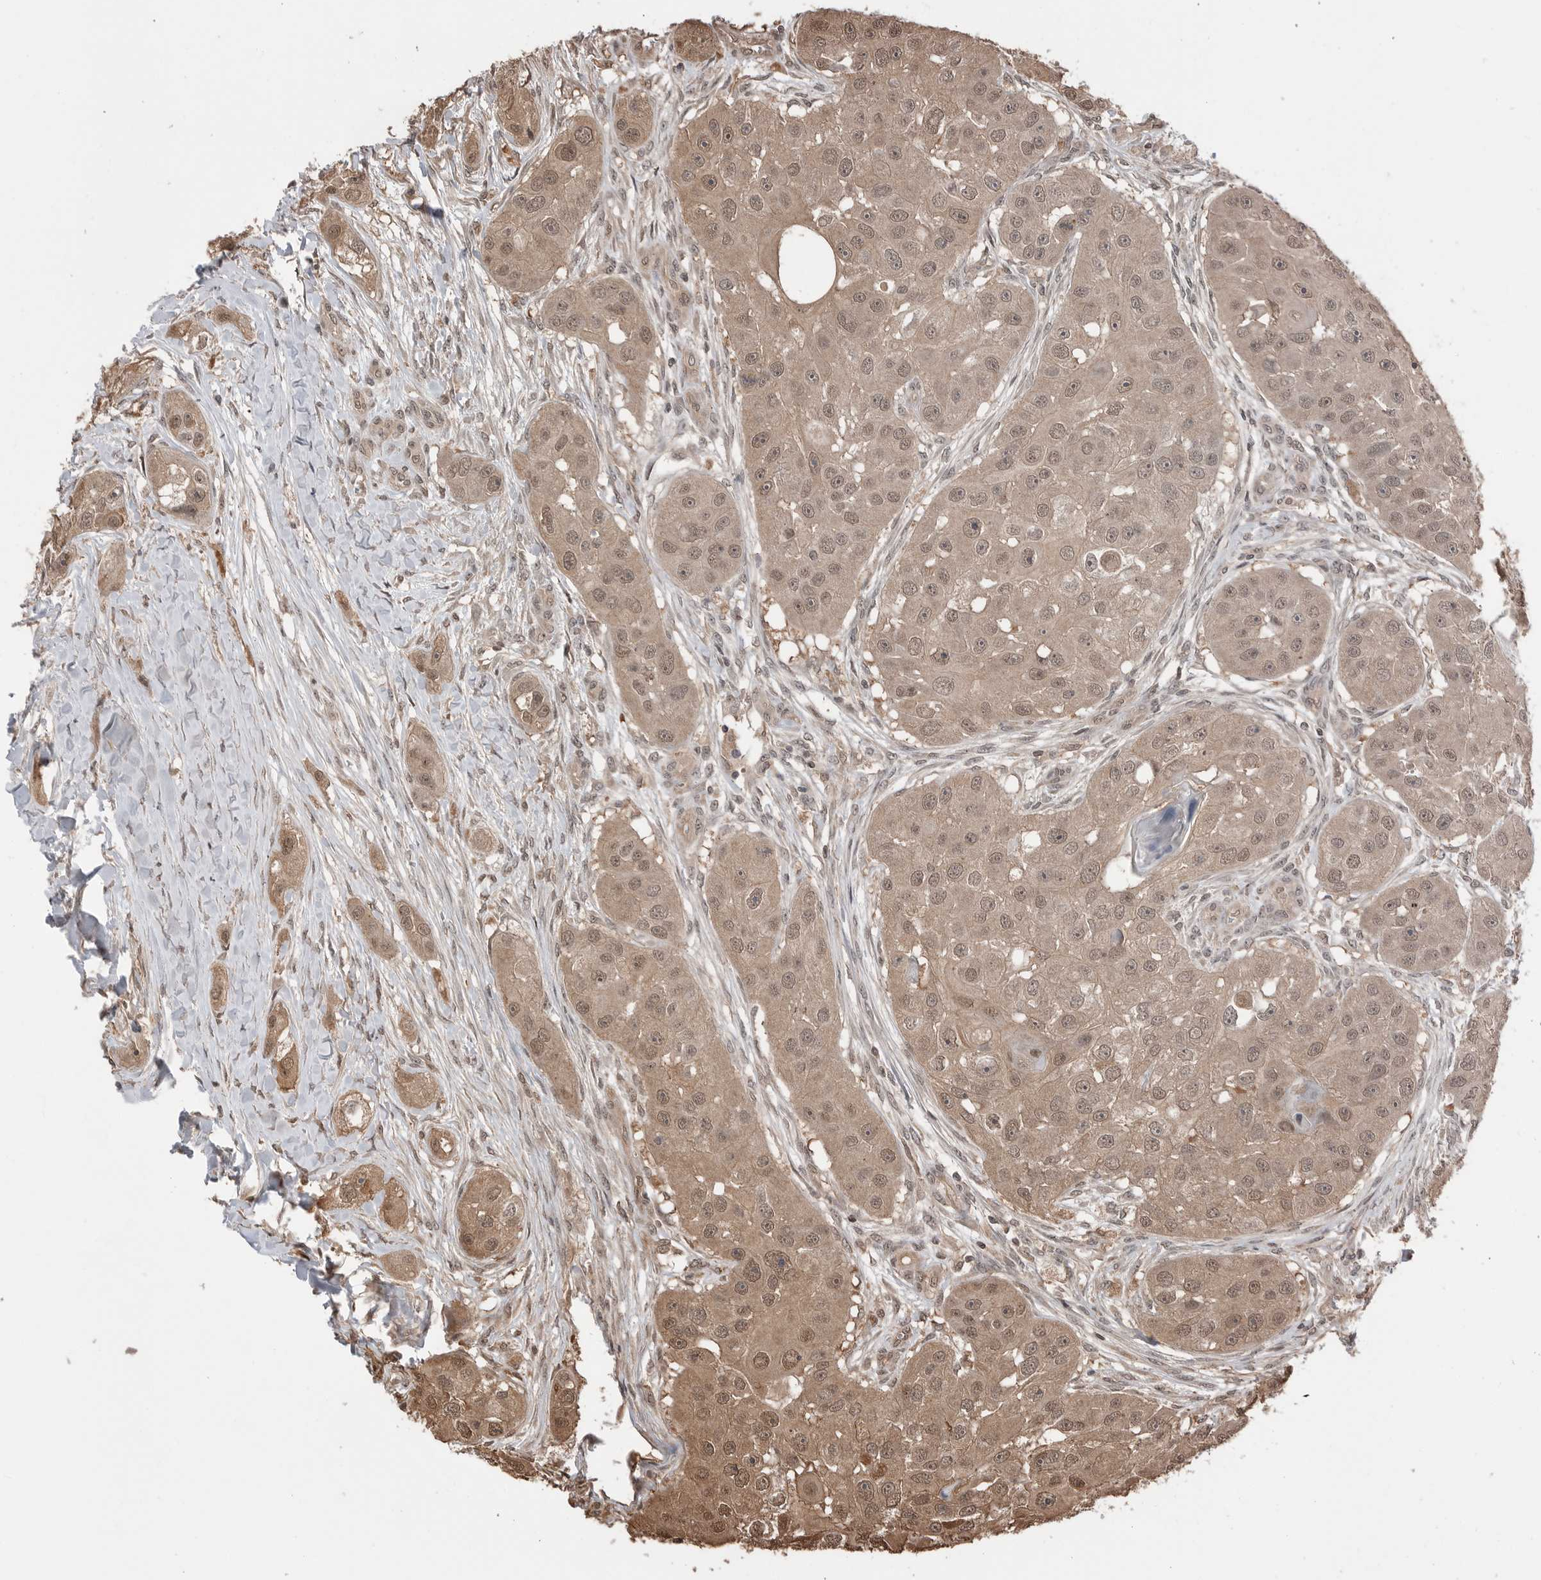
{"staining": {"intensity": "moderate", "quantity": ">75%", "location": "cytoplasmic/membranous,nuclear"}, "tissue": "head and neck cancer", "cell_type": "Tumor cells", "image_type": "cancer", "snomed": [{"axis": "morphology", "description": "Normal tissue, NOS"}, {"axis": "morphology", "description": "Squamous cell carcinoma, NOS"}, {"axis": "topography", "description": "Skeletal muscle"}, {"axis": "topography", "description": "Head-Neck"}], "caption": "Protein analysis of head and neck squamous cell carcinoma tissue reveals moderate cytoplasmic/membranous and nuclear staining in approximately >75% of tumor cells. (Brightfield microscopy of DAB IHC at high magnification).", "gene": "PEAK1", "patient": {"sex": "male", "age": 51}}